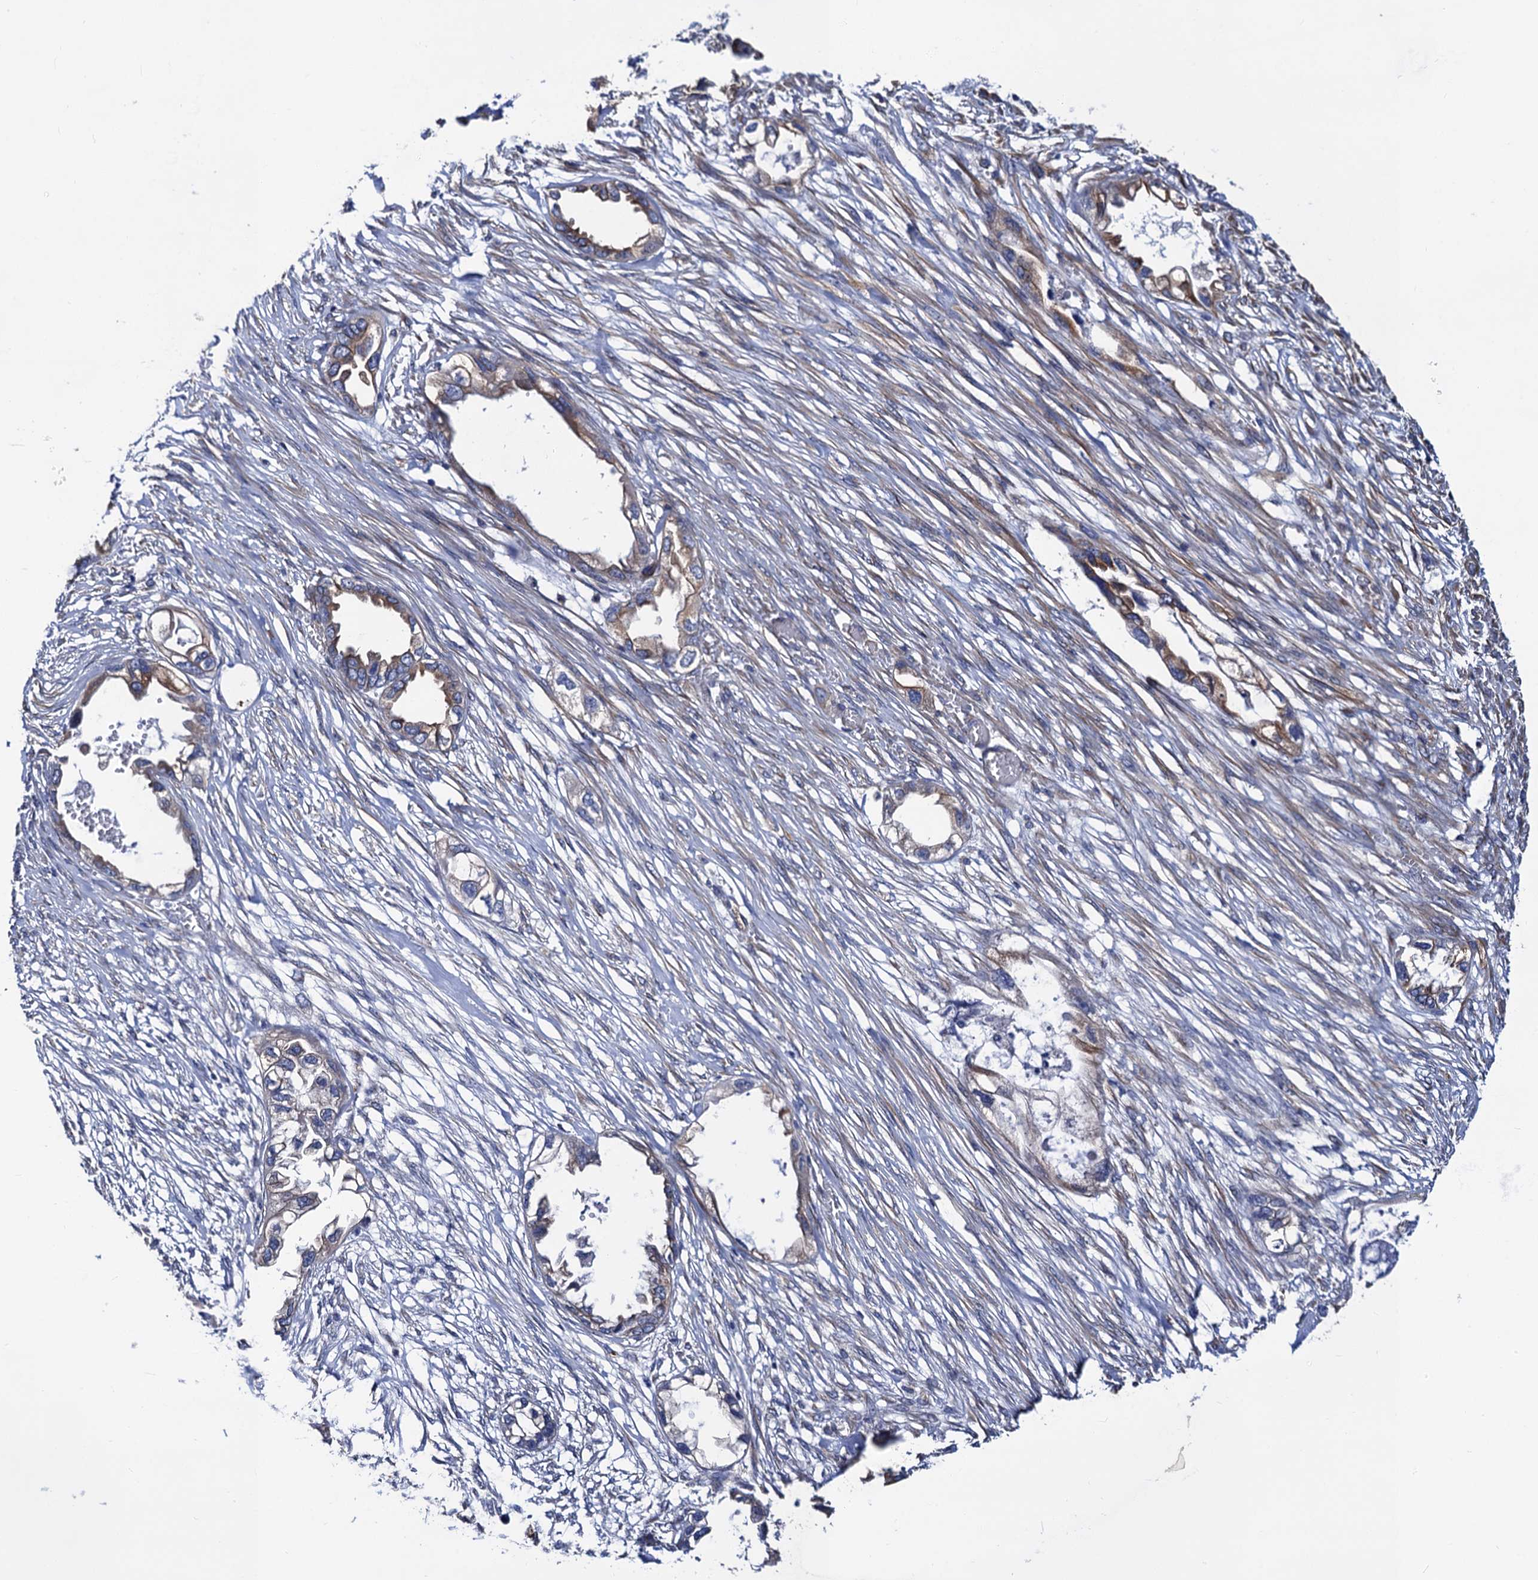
{"staining": {"intensity": "moderate", "quantity": "<25%", "location": "cytoplasmic/membranous"}, "tissue": "endometrial cancer", "cell_type": "Tumor cells", "image_type": "cancer", "snomed": [{"axis": "morphology", "description": "Adenocarcinoma, NOS"}, {"axis": "morphology", "description": "Adenocarcinoma, metastatic, NOS"}, {"axis": "topography", "description": "Adipose tissue"}, {"axis": "topography", "description": "Endometrium"}], "caption": "Immunohistochemical staining of human metastatic adenocarcinoma (endometrial) demonstrates low levels of moderate cytoplasmic/membranous positivity in approximately <25% of tumor cells.", "gene": "ZDHHC18", "patient": {"sex": "female", "age": 67}}